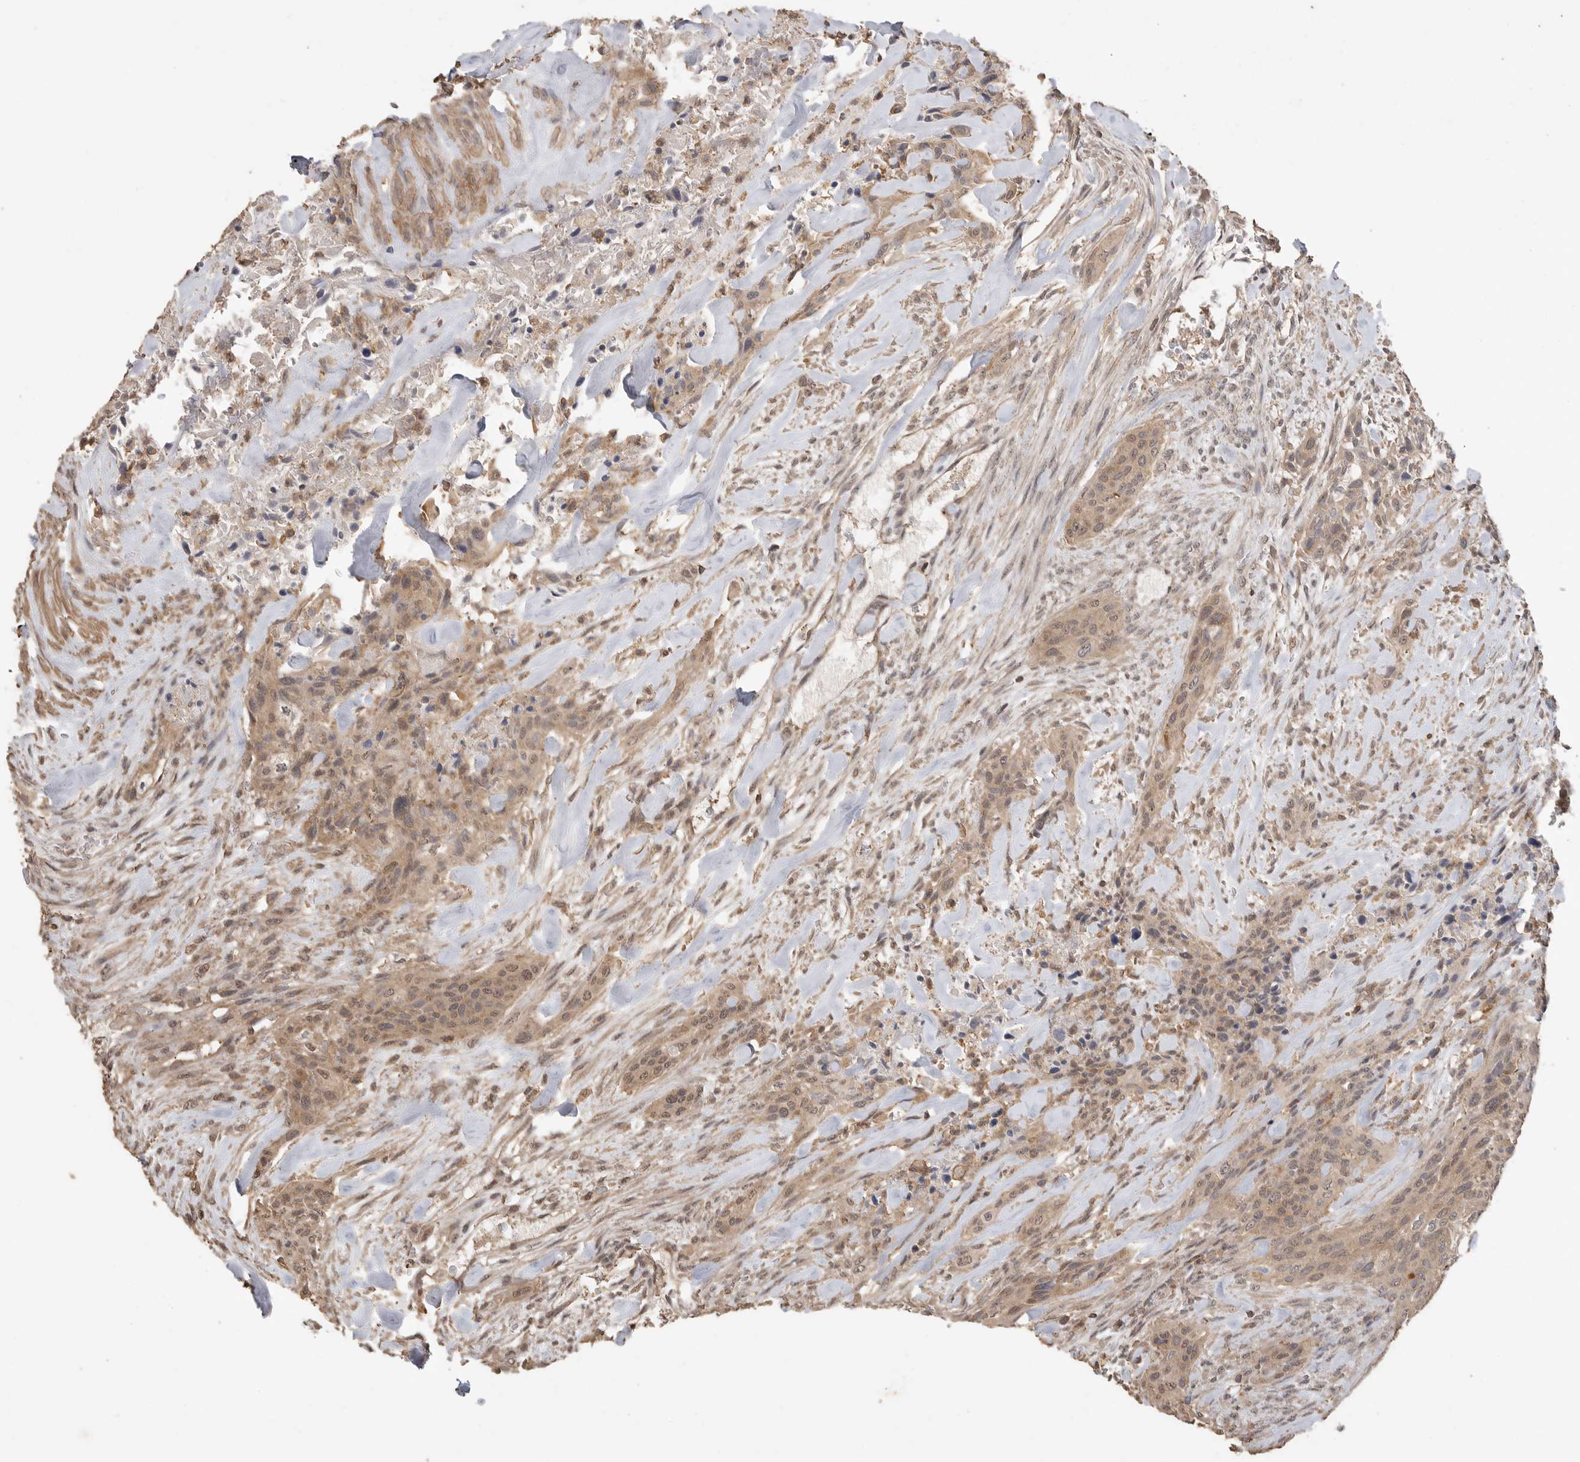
{"staining": {"intensity": "moderate", "quantity": ">75%", "location": "cytoplasmic/membranous,nuclear"}, "tissue": "urothelial cancer", "cell_type": "Tumor cells", "image_type": "cancer", "snomed": [{"axis": "morphology", "description": "Urothelial carcinoma, High grade"}, {"axis": "topography", "description": "Urinary bladder"}], "caption": "Immunohistochemical staining of human urothelial carcinoma (high-grade) exhibits medium levels of moderate cytoplasmic/membranous and nuclear protein expression in approximately >75% of tumor cells.", "gene": "MAP2K1", "patient": {"sex": "male", "age": 35}}